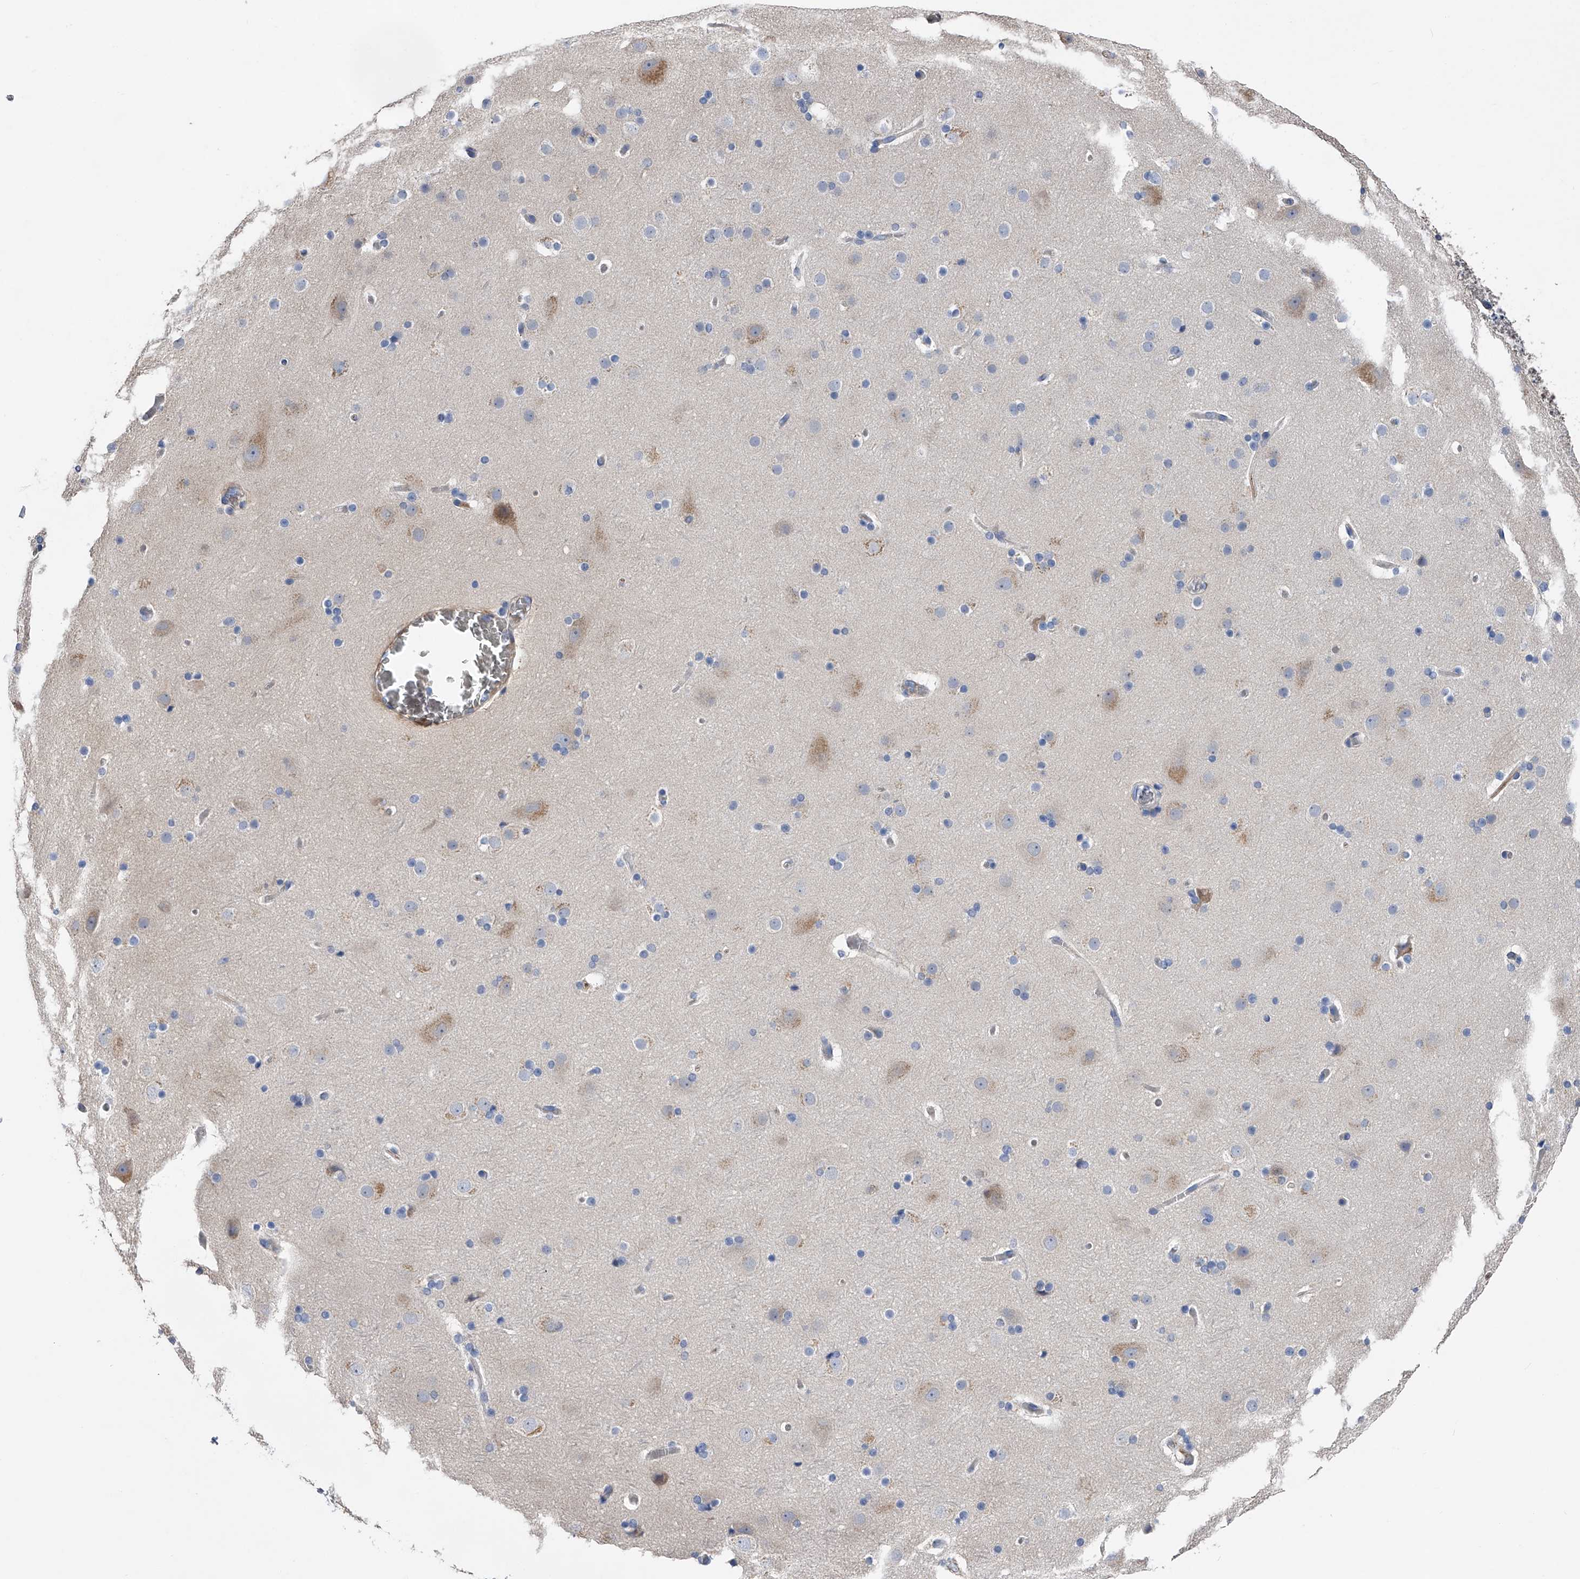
{"staining": {"intensity": "moderate", "quantity": "<25%", "location": "cytoplasmic/membranous"}, "tissue": "cerebral cortex", "cell_type": "Endothelial cells", "image_type": "normal", "snomed": [{"axis": "morphology", "description": "Normal tissue, NOS"}, {"axis": "topography", "description": "Cerebral cortex"}], "caption": "A brown stain labels moderate cytoplasmic/membranous staining of a protein in endothelial cells of unremarkable human cerebral cortex.", "gene": "RWDD2A", "patient": {"sex": "male", "age": 57}}